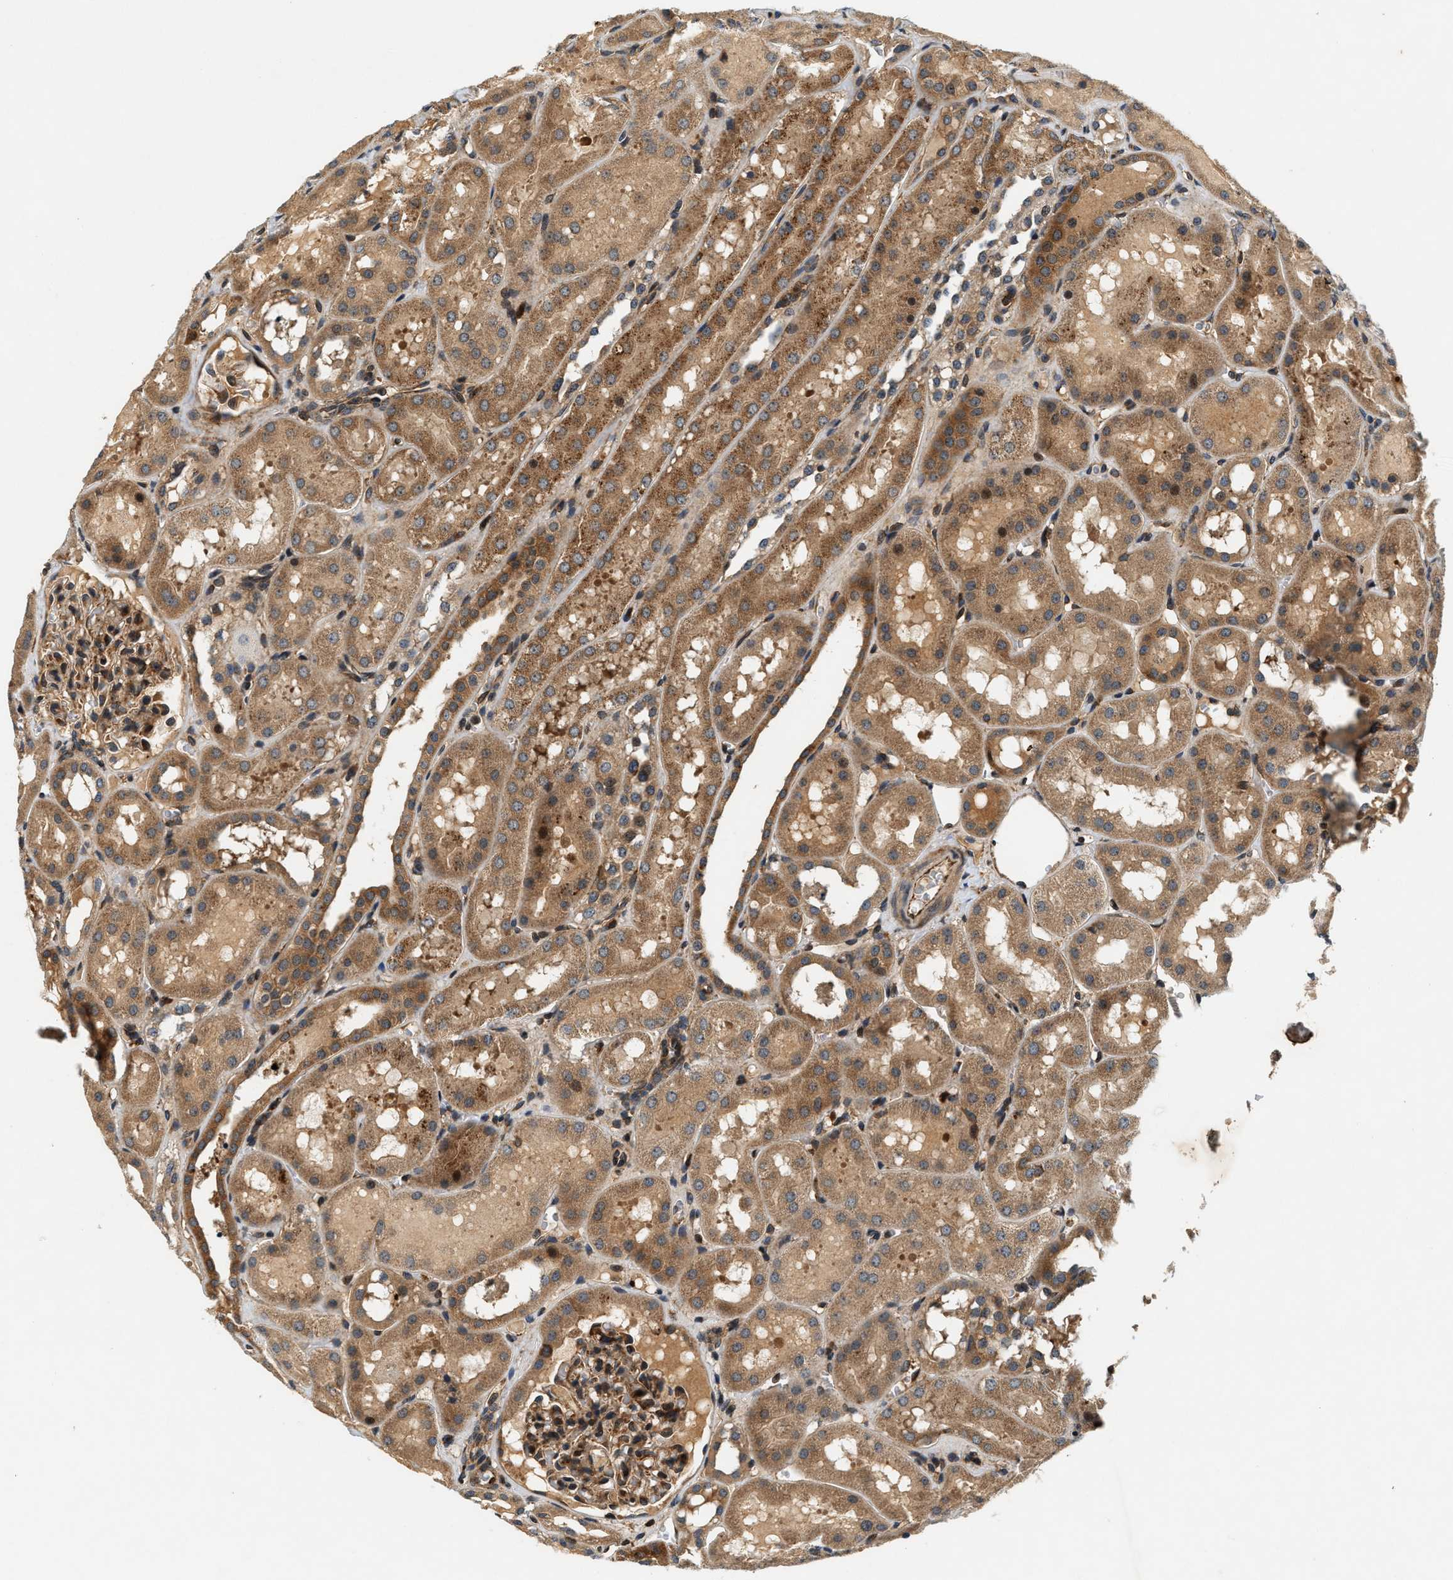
{"staining": {"intensity": "moderate", "quantity": ">75%", "location": "cytoplasmic/membranous"}, "tissue": "kidney", "cell_type": "Cells in glomeruli", "image_type": "normal", "snomed": [{"axis": "morphology", "description": "Normal tissue, NOS"}, {"axis": "topography", "description": "Kidney"}, {"axis": "topography", "description": "Urinary bladder"}], "caption": "Immunohistochemistry of unremarkable kidney displays medium levels of moderate cytoplasmic/membranous positivity in about >75% of cells in glomeruli.", "gene": "SAMD9", "patient": {"sex": "male", "age": 16}}